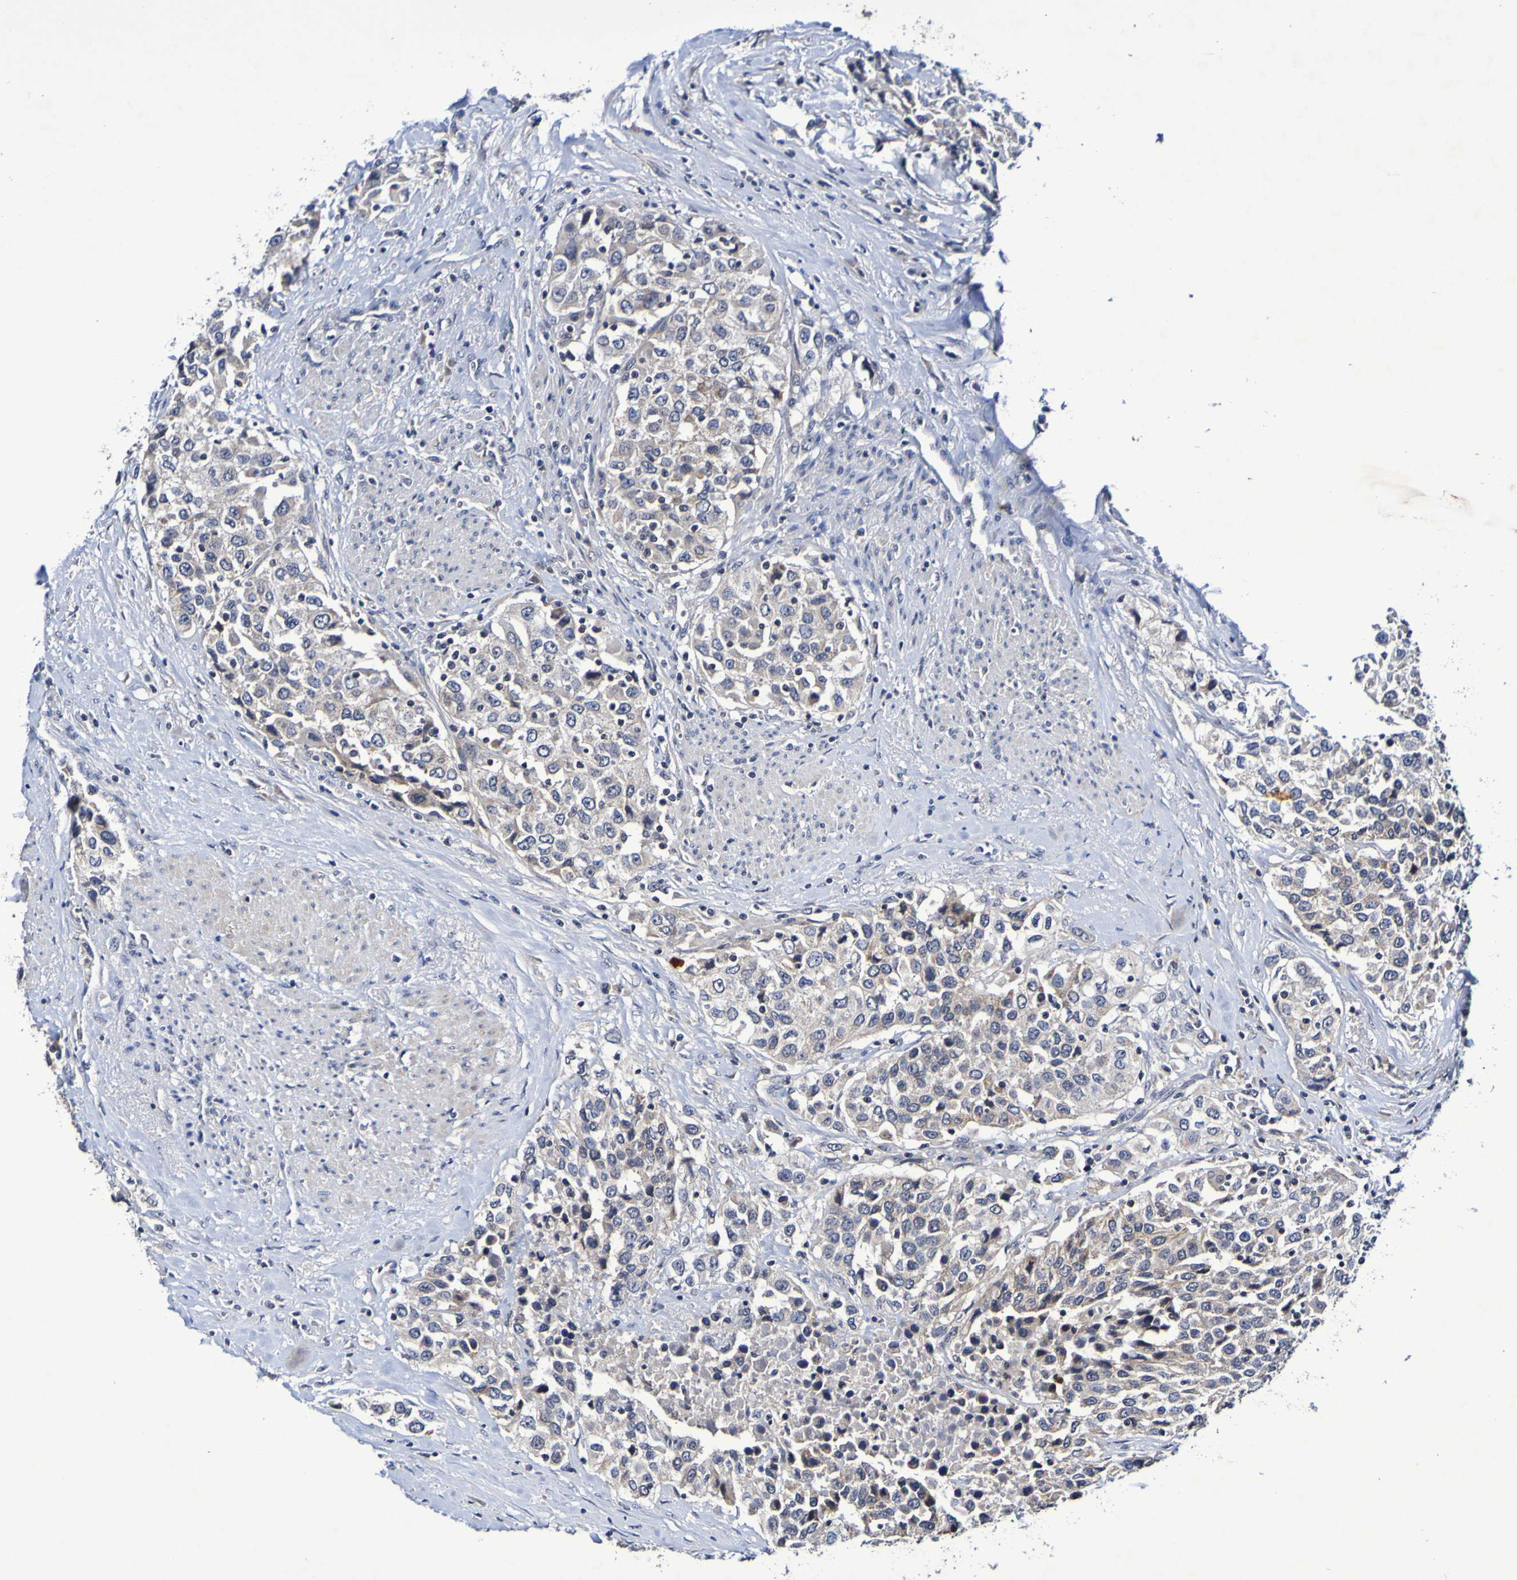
{"staining": {"intensity": "weak", "quantity": ">75%", "location": "cytoplasmic/membranous"}, "tissue": "urothelial cancer", "cell_type": "Tumor cells", "image_type": "cancer", "snomed": [{"axis": "morphology", "description": "Urothelial carcinoma, High grade"}, {"axis": "topography", "description": "Urinary bladder"}], "caption": "A brown stain highlights weak cytoplasmic/membranous positivity of a protein in human urothelial carcinoma (high-grade) tumor cells.", "gene": "PTP4A2", "patient": {"sex": "female", "age": 80}}